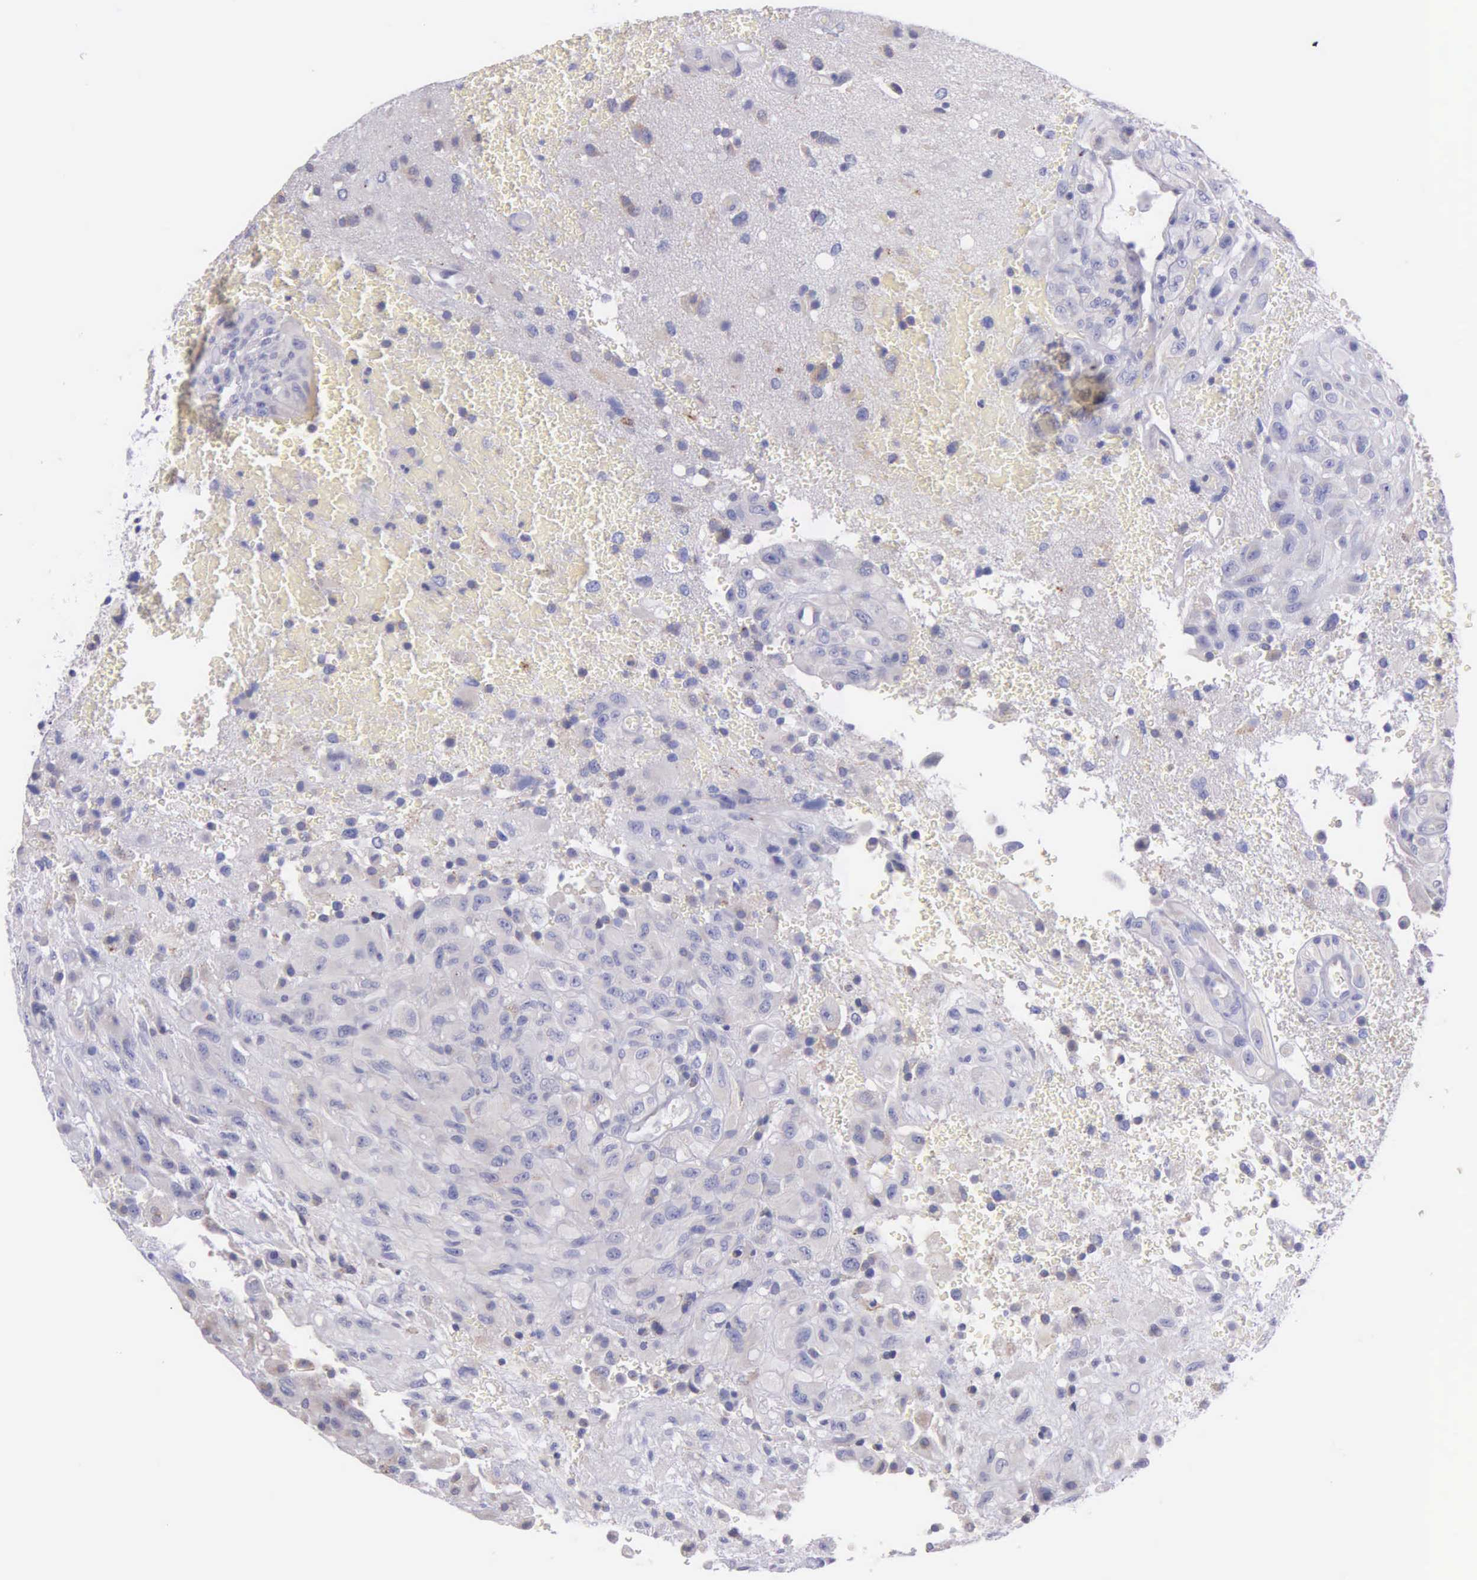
{"staining": {"intensity": "negative", "quantity": "none", "location": "none"}, "tissue": "glioma", "cell_type": "Tumor cells", "image_type": "cancer", "snomed": [{"axis": "morphology", "description": "Glioma, malignant, High grade"}, {"axis": "topography", "description": "Brain"}], "caption": "Immunohistochemistry (IHC) of glioma demonstrates no positivity in tumor cells.", "gene": "MIA2", "patient": {"sex": "male", "age": 48}}